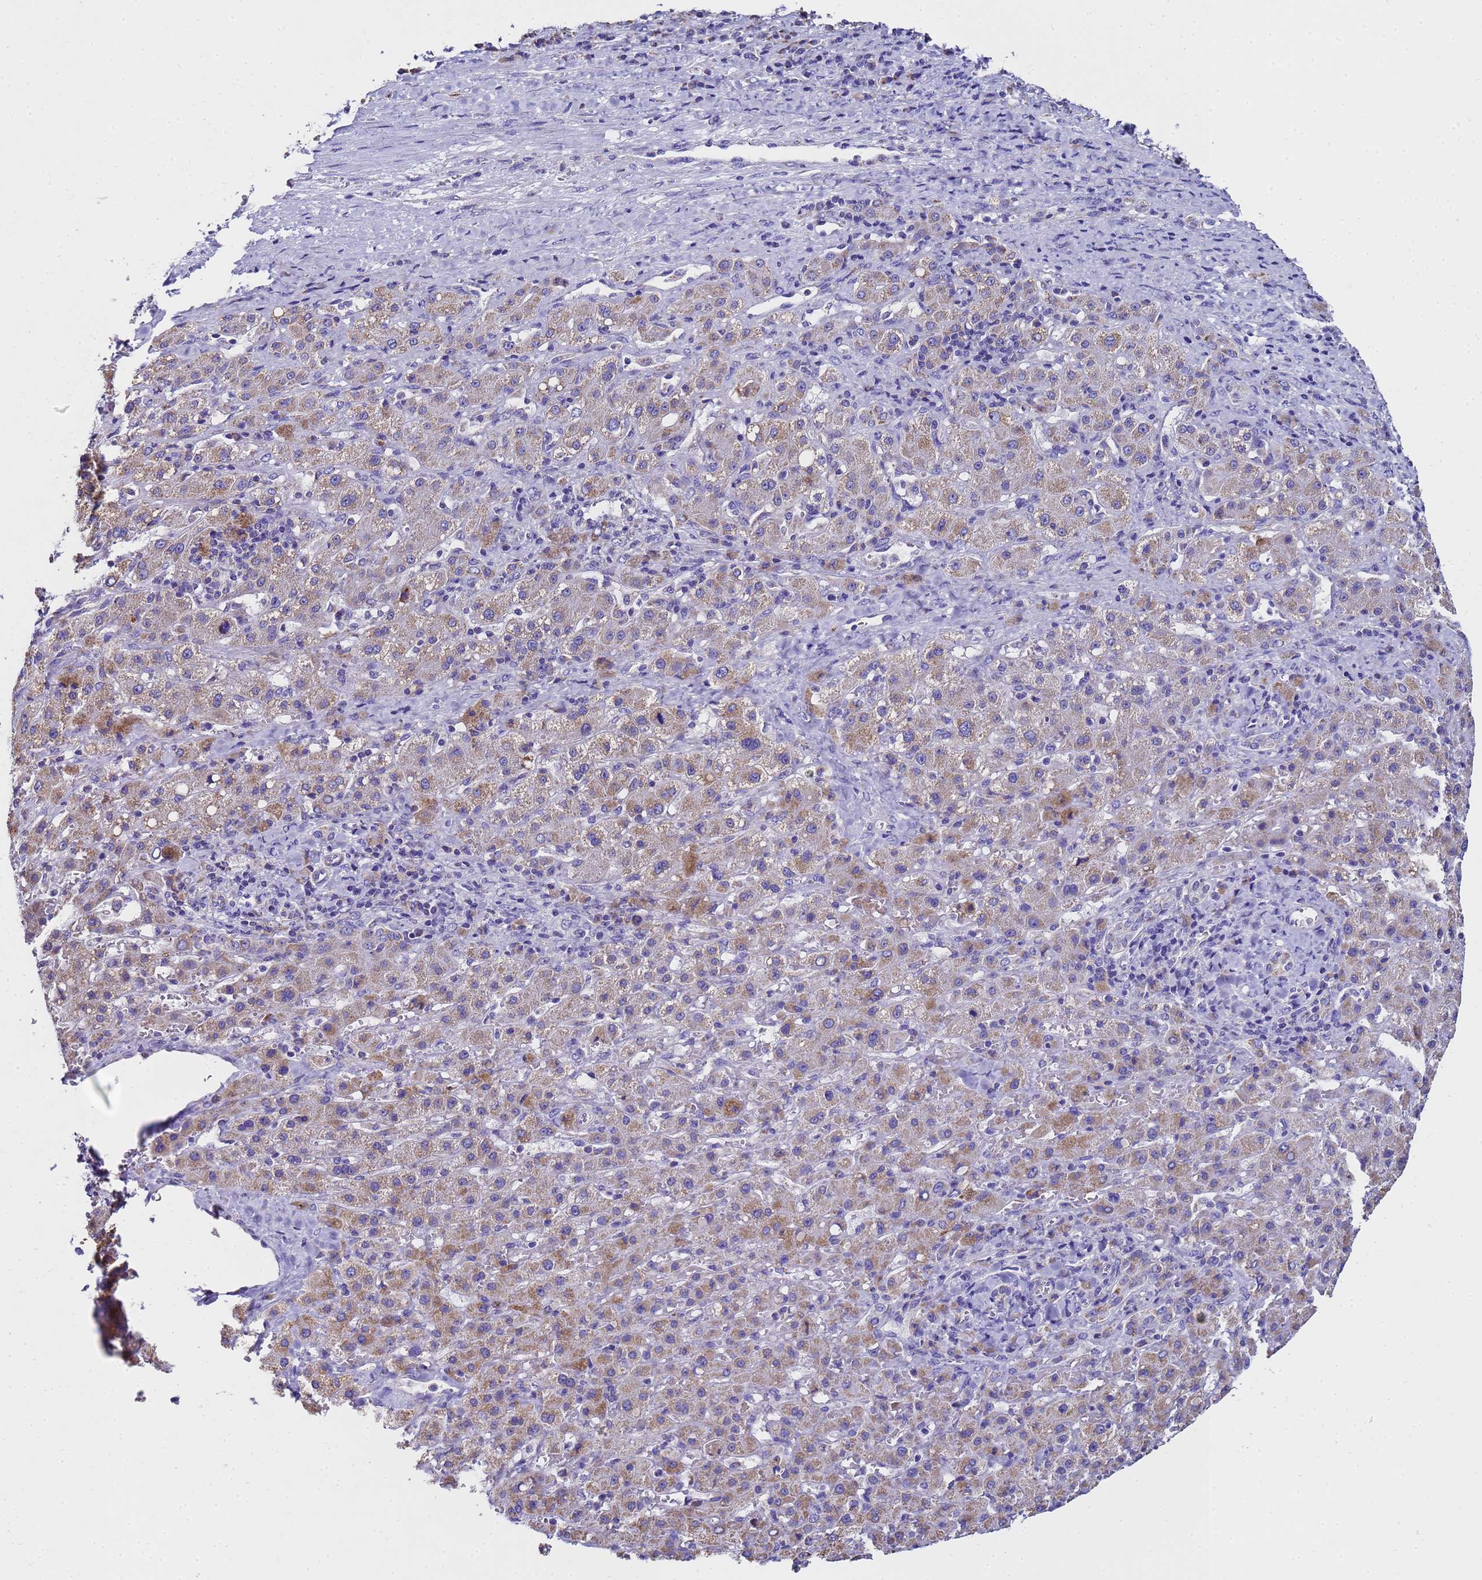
{"staining": {"intensity": "moderate", "quantity": "25%-75%", "location": "cytoplasmic/membranous"}, "tissue": "liver cancer", "cell_type": "Tumor cells", "image_type": "cancer", "snomed": [{"axis": "morphology", "description": "Carcinoma, Hepatocellular, NOS"}, {"axis": "topography", "description": "Liver"}], "caption": "A brown stain shows moderate cytoplasmic/membranous staining of a protein in liver hepatocellular carcinoma tumor cells.", "gene": "MRPS12", "patient": {"sex": "female", "age": 58}}